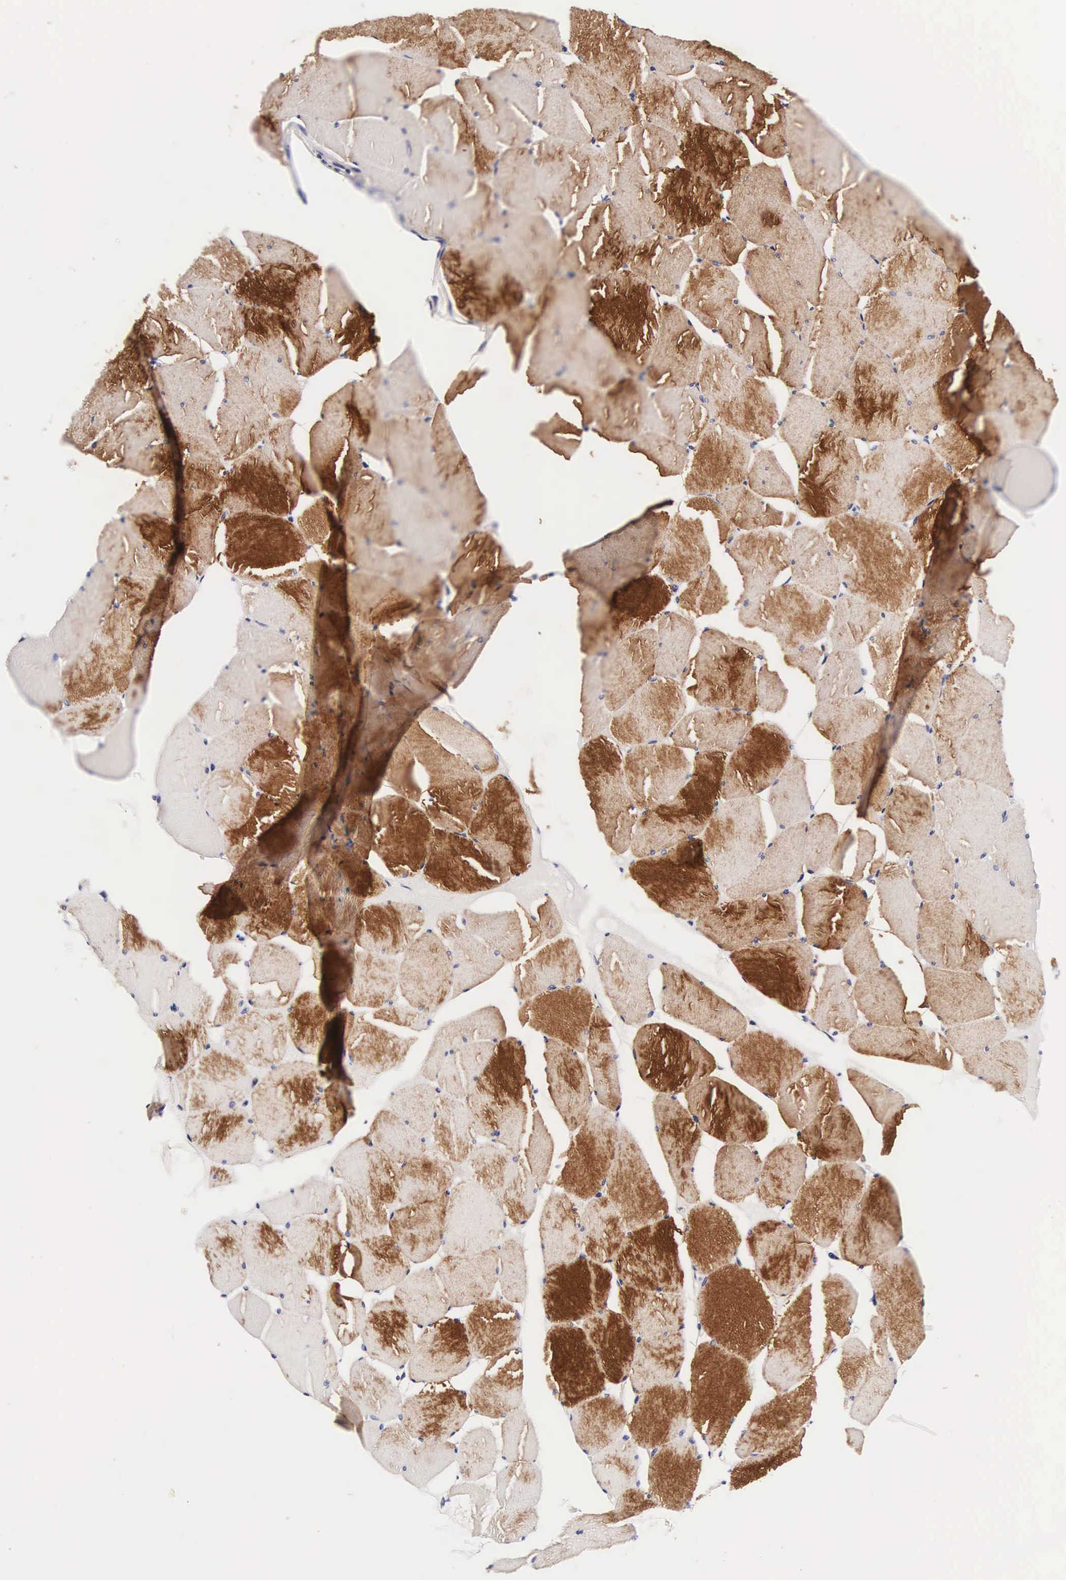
{"staining": {"intensity": "moderate", "quantity": ">75%", "location": "cytoplasmic/membranous"}, "tissue": "skeletal muscle", "cell_type": "Myocytes", "image_type": "normal", "snomed": [{"axis": "morphology", "description": "Normal tissue, NOS"}, {"axis": "topography", "description": "Skeletal muscle"}, {"axis": "topography", "description": "Salivary gland"}], "caption": "Skeletal muscle stained with a brown dye displays moderate cytoplasmic/membranous positive positivity in about >75% of myocytes.", "gene": "UPRT", "patient": {"sex": "male", "age": 62}}